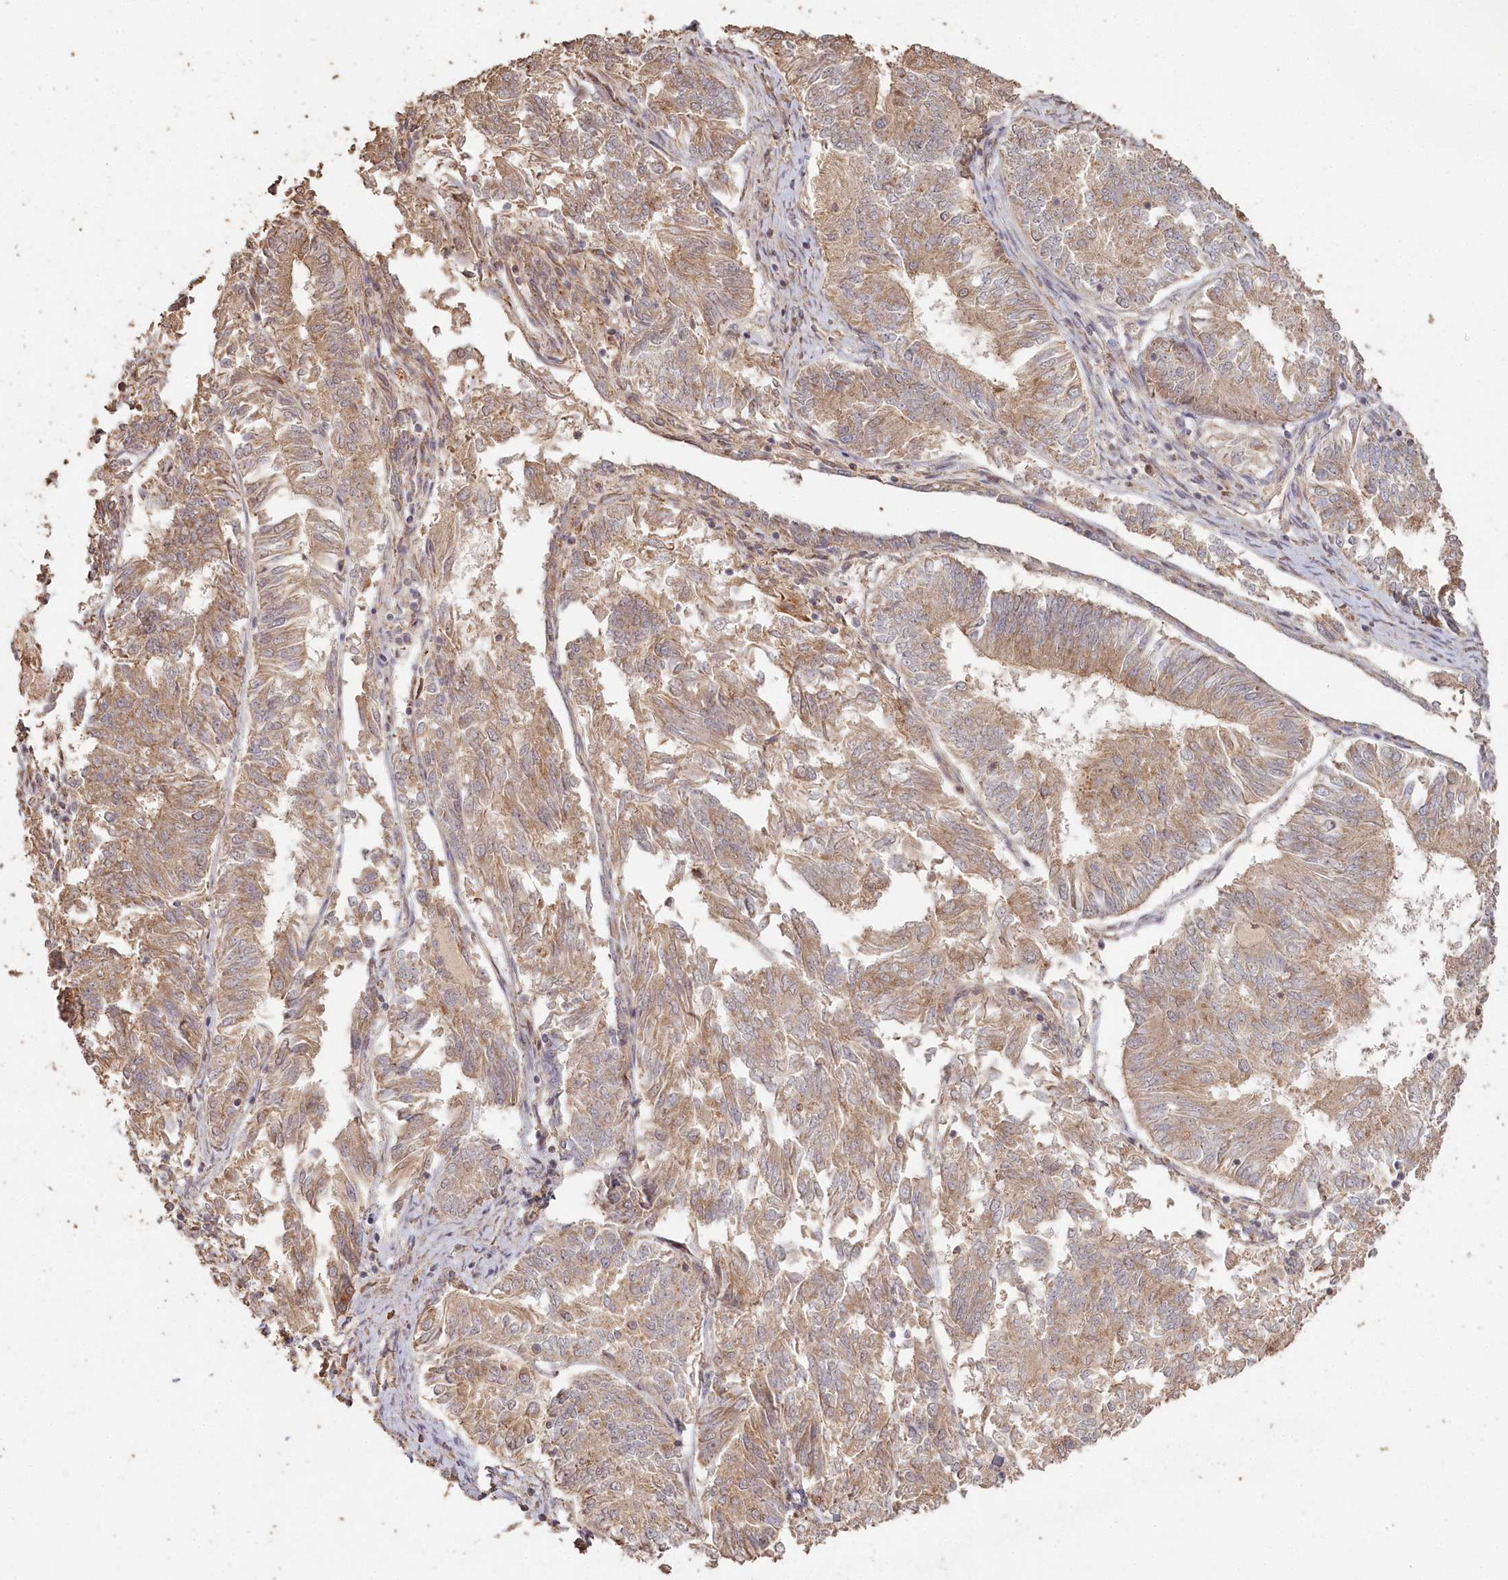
{"staining": {"intensity": "moderate", "quantity": ">75%", "location": "cytoplasmic/membranous"}, "tissue": "endometrial cancer", "cell_type": "Tumor cells", "image_type": "cancer", "snomed": [{"axis": "morphology", "description": "Adenocarcinoma, NOS"}, {"axis": "topography", "description": "Endometrium"}], "caption": "This micrograph displays immunohistochemistry staining of human endometrial cancer, with medium moderate cytoplasmic/membranous positivity in approximately >75% of tumor cells.", "gene": "HAL", "patient": {"sex": "female", "age": 58}}